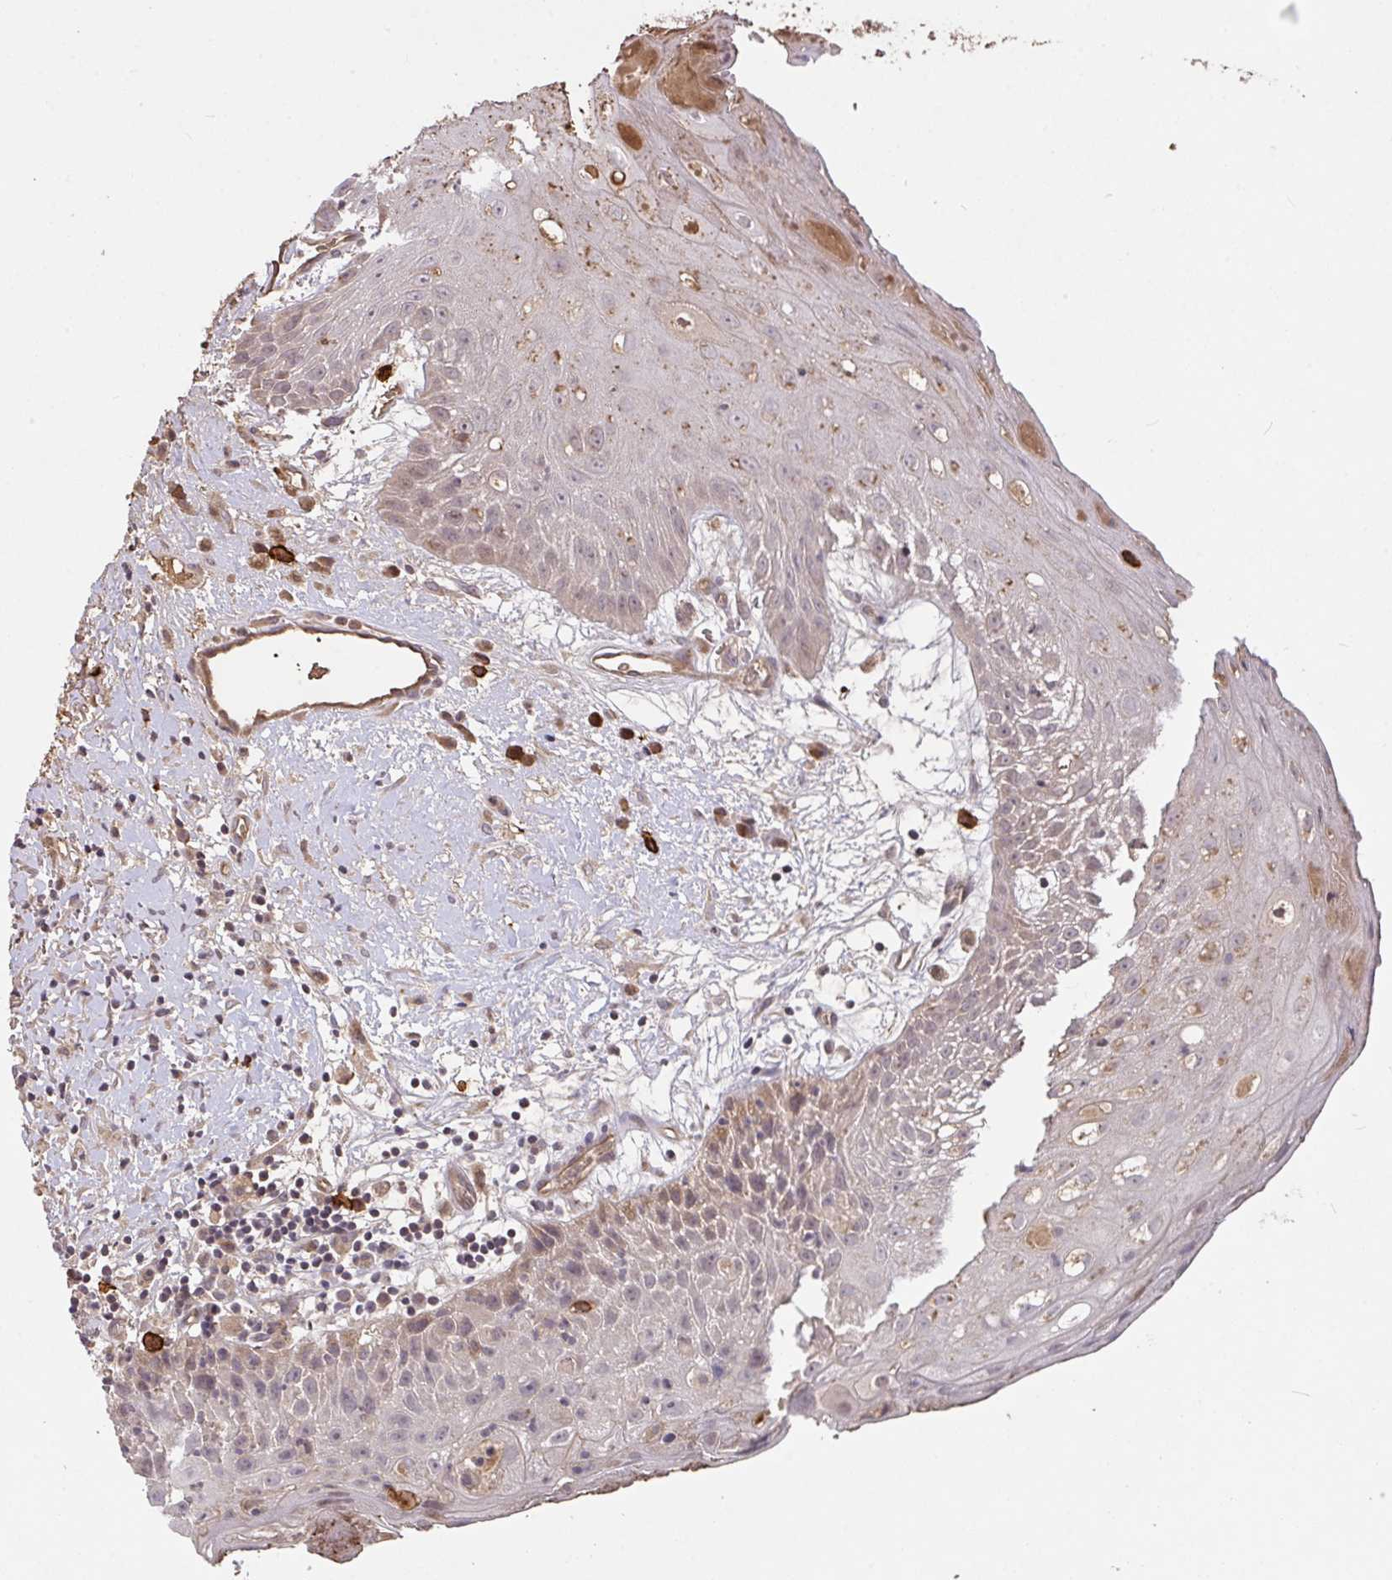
{"staining": {"intensity": "negative", "quantity": "none", "location": "none"}, "tissue": "oral mucosa", "cell_type": "Squamous epithelial cells", "image_type": "normal", "snomed": [{"axis": "morphology", "description": "Normal tissue, NOS"}, {"axis": "morphology", "description": "Squamous cell carcinoma, NOS"}, {"axis": "topography", "description": "Oral tissue"}, {"axis": "topography", "description": "Peripheral nerve tissue"}, {"axis": "topography", "description": "Head-Neck"}], "caption": "IHC image of normal oral mucosa: human oral mucosa stained with DAB demonstrates no significant protein staining in squamous epithelial cells.", "gene": "FCER1A", "patient": {"sex": "female", "age": 59}}